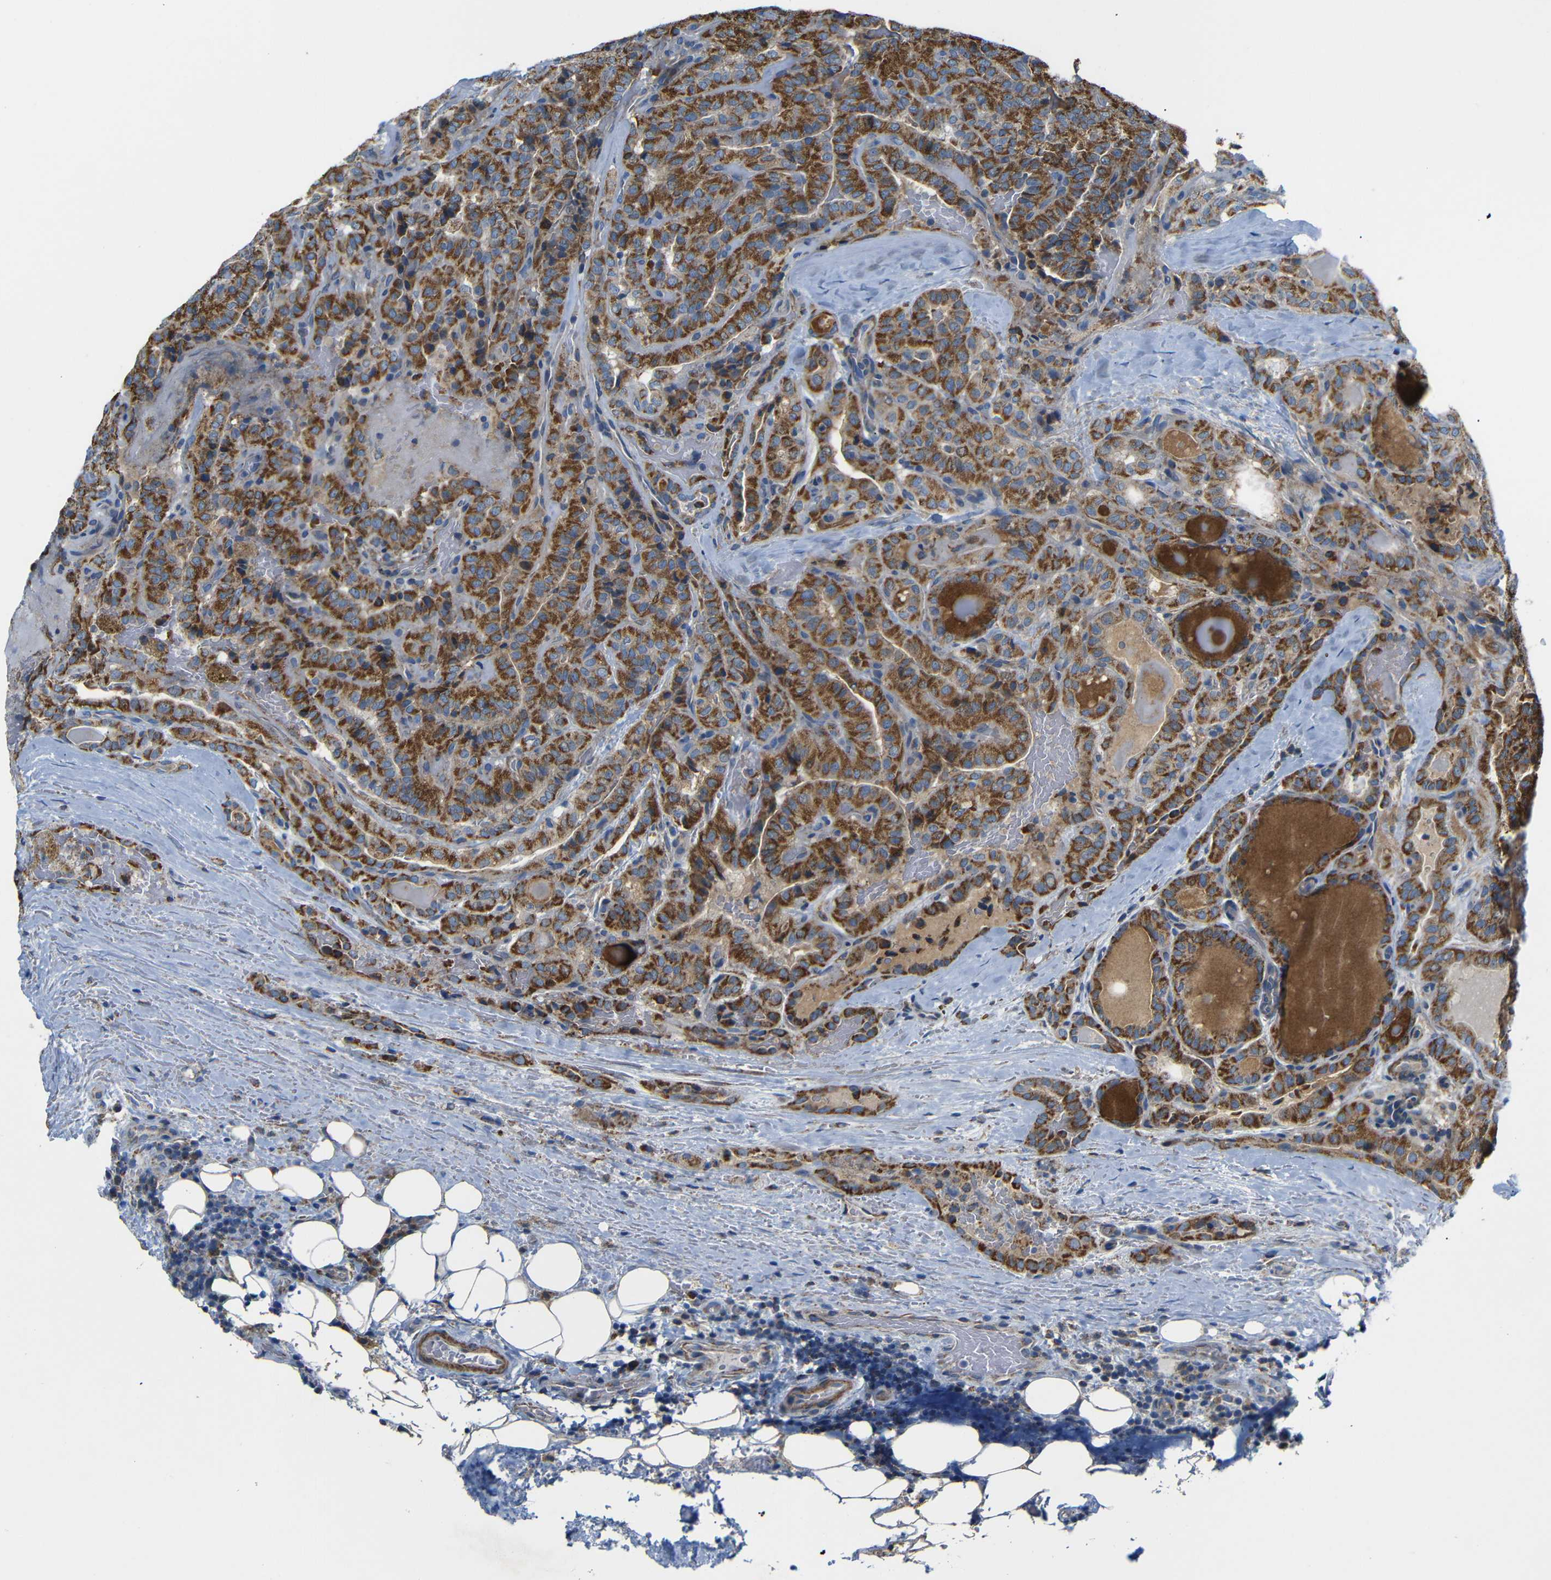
{"staining": {"intensity": "strong", "quantity": ">75%", "location": "cytoplasmic/membranous"}, "tissue": "head and neck cancer", "cell_type": "Tumor cells", "image_type": "cancer", "snomed": [{"axis": "morphology", "description": "Squamous cell carcinoma, NOS"}, {"axis": "topography", "description": "Oral tissue"}, {"axis": "topography", "description": "Head-Neck"}], "caption": "Head and neck squamous cell carcinoma was stained to show a protein in brown. There is high levels of strong cytoplasmic/membranous positivity in approximately >75% of tumor cells.", "gene": "FAM171B", "patient": {"sex": "female", "age": 50}}